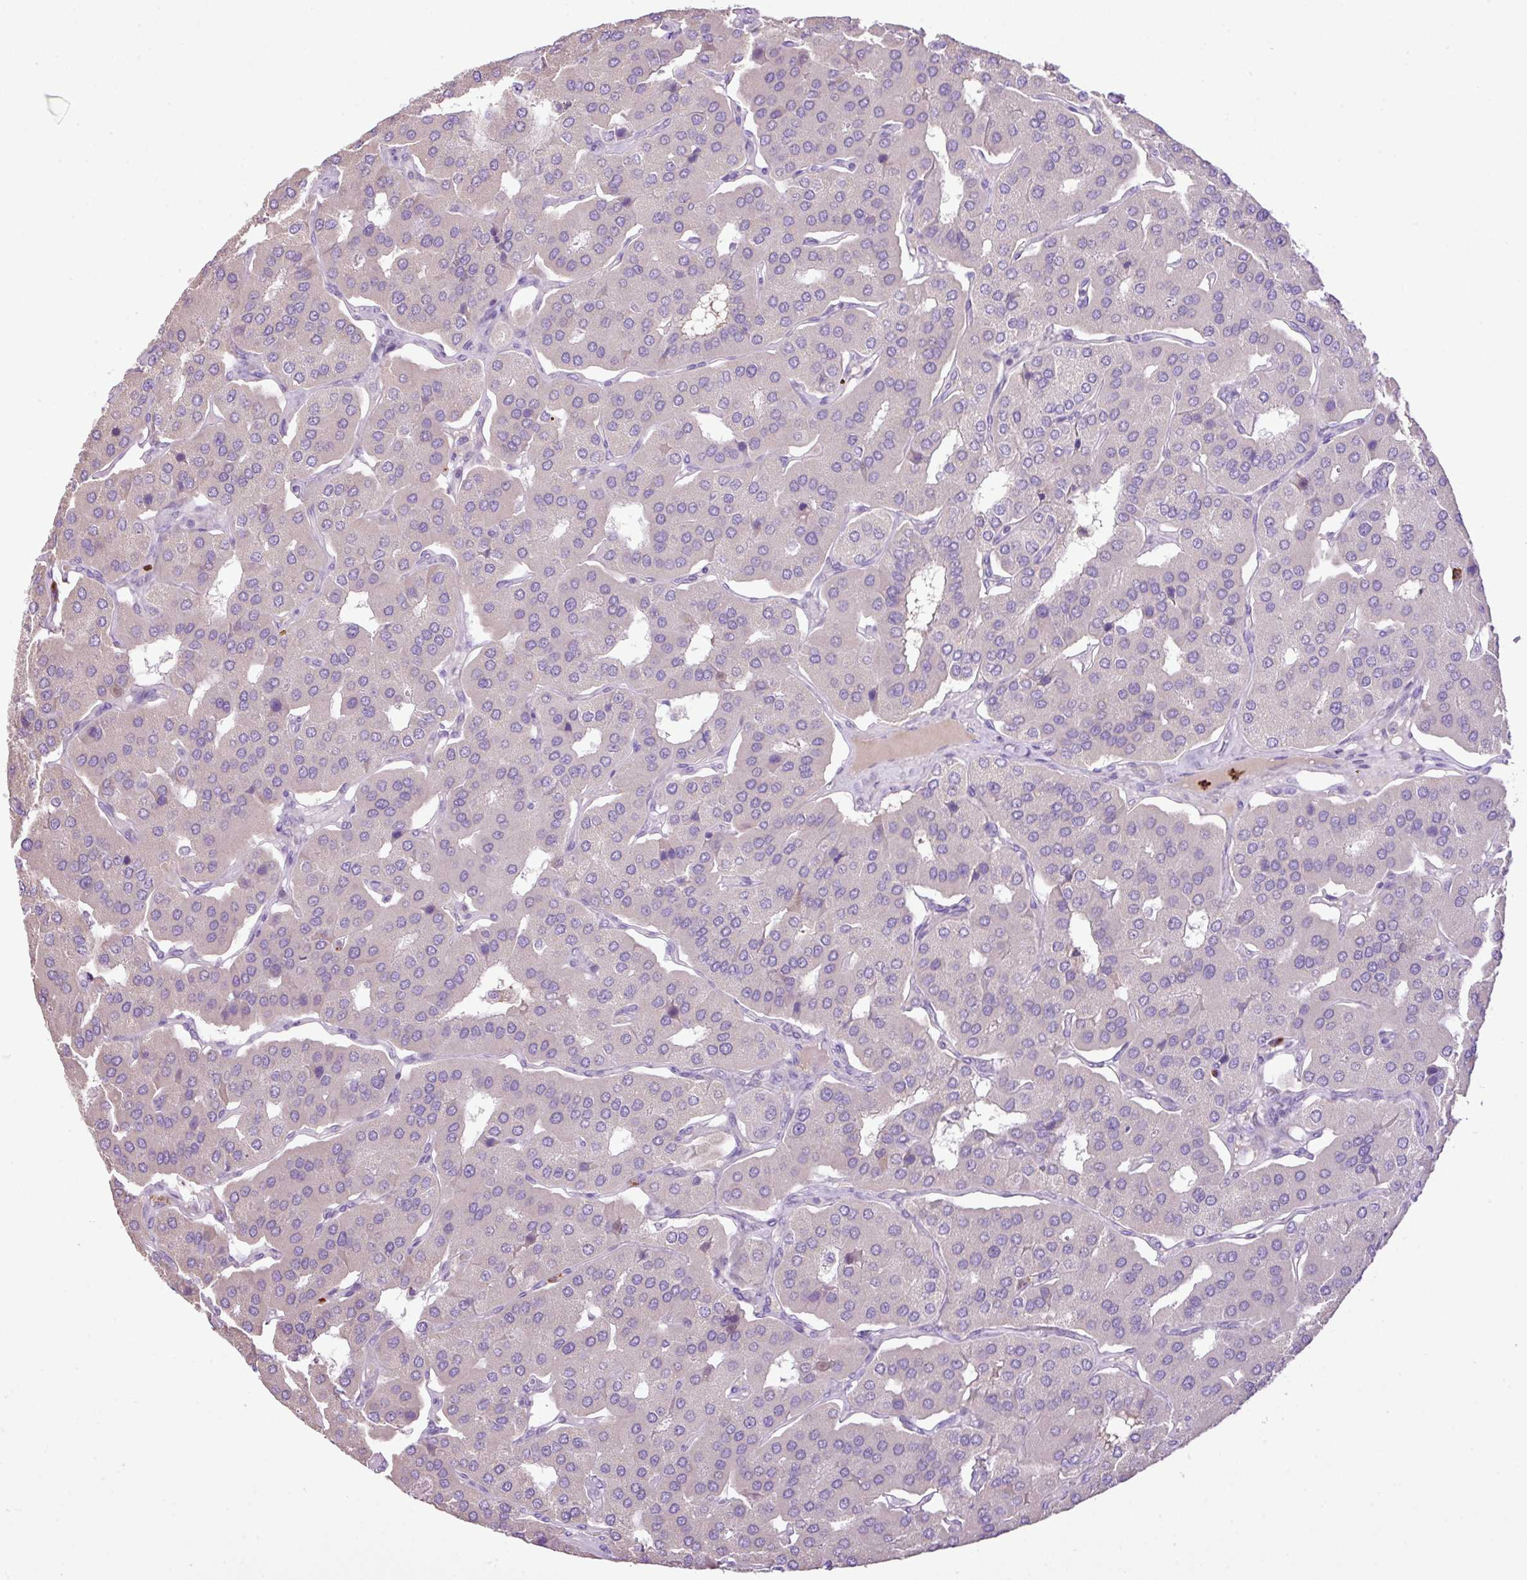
{"staining": {"intensity": "negative", "quantity": "none", "location": "none"}, "tissue": "parathyroid gland", "cell_type": "Glandular cells", "image_type": "normal", "snomed": [{"axis": "morphology", "description": "Normal tissue, NOS"}, {"axis": "morphology", "description": "Adenoma, NOS"}, {"axis": "topography", "description": "Parathyroid gland"}], "caption": "There is no significant positivity in glandular cells of parathyroid gland. The staining was performed using DAB (3,3'-diaminobenzidine) to visualize the protein expression in brown, while the nuclei were stained in blue with hematoxylin (Magnification: 20x).", "gene": "HTR3E", "patient": {"sex": "female", "age": 86}}